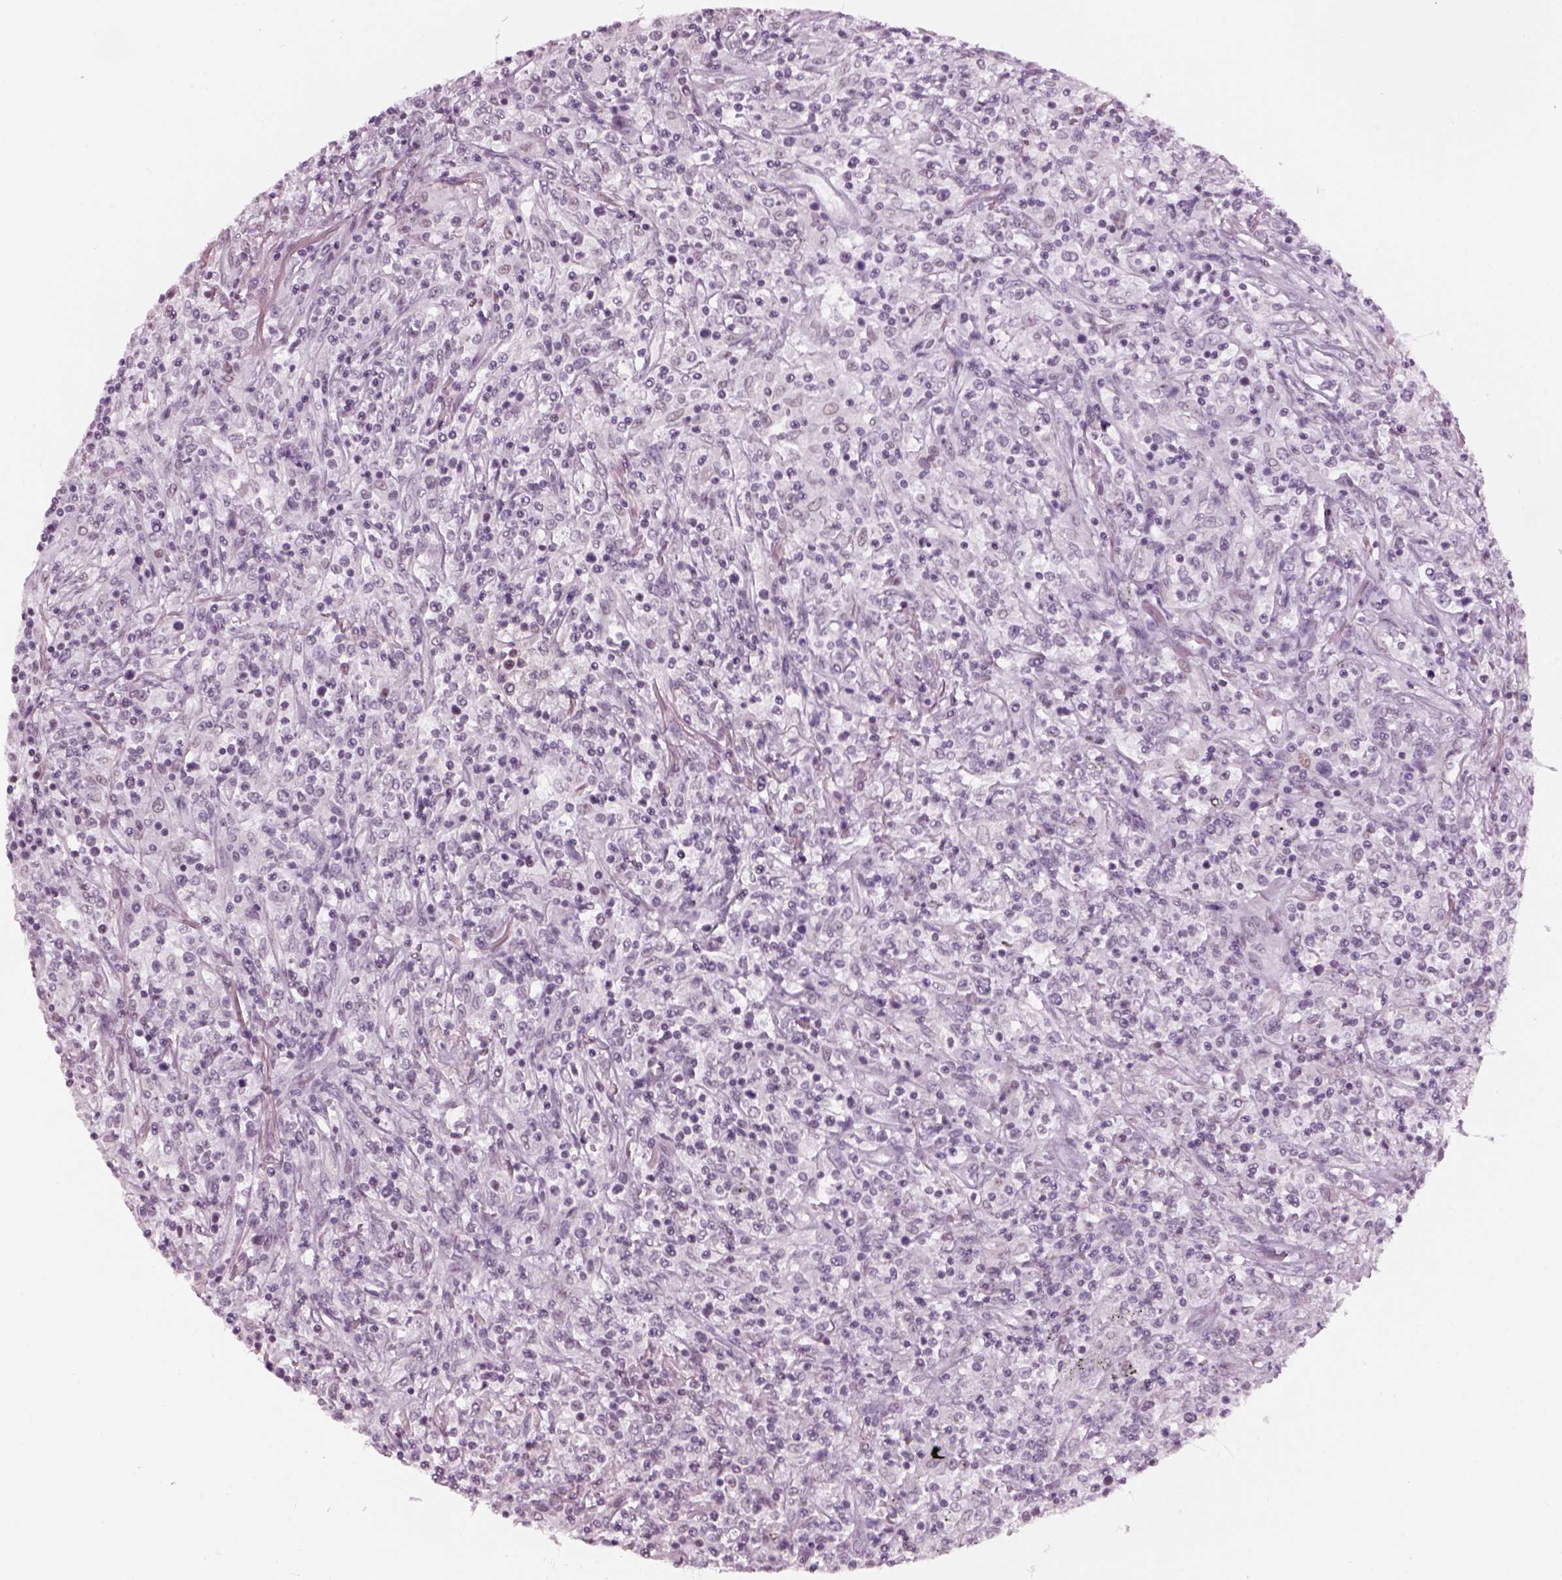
{"staining": {"intensity": "negative", "quantity": "none", "location": "none"}, "tissue": "lymphoma", "cell_type": "Tumor cells", "image_type": "cancer", "snomed": [{"axis": "morphology", "description": "Malignant lymphoma, non-Hodgkin's type, High grade"}, {"axis": "topography", "description": "Lung"}], "caption": "Micrograph shows no significant protein expression in tumor cells of malignant lymphoma, non-Hodgkin's type (high-grade). (DAB (3,3'-diaminobenzidine) immunohistochemistry visualized using brightfield microscopy, high magnification).", "gene": "KCNG2", "patient": {"sex": "male", "age": 79}}